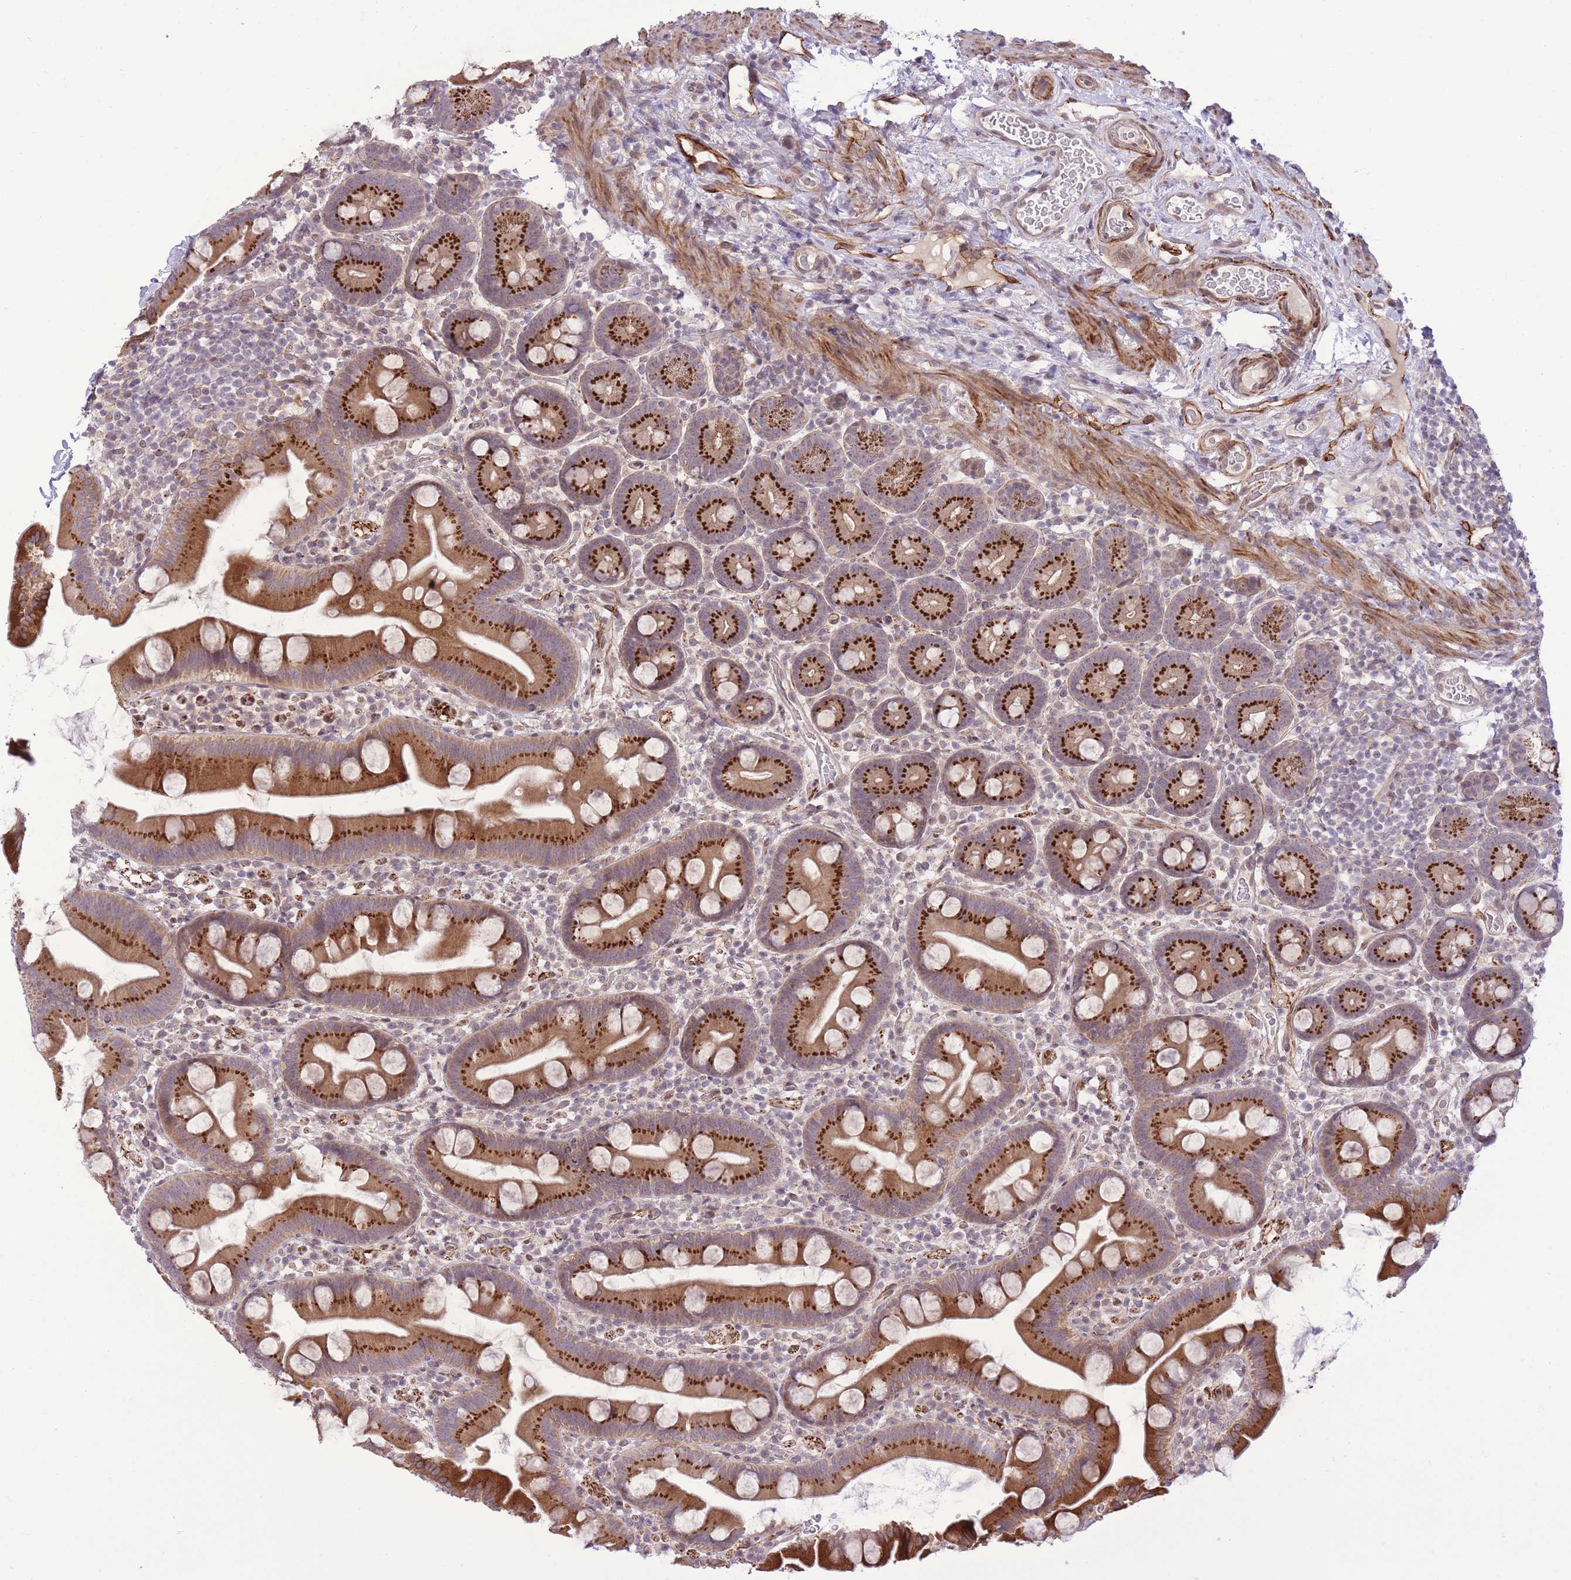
{"staining": {"intensity": "strong", "quantity": ">75%", "location": "cytoplasmic/membranous"}, "tissue": "small intestine", "cell_type": "Glandular cells", "image_type": "normal", "snomed": [{"axis": "morphology", "description": "Normal tissue, NOS"}, {"axis": "topography", "description": "Small intestine"}], "caption": "Immunohistochemistry of unremarkable human small intestine reveals high levels of strong cytoplasmic/membranous expression in approximately >75% of glandular cells.", "gene": "ZBED5", "patient": {"sex": "female", "age": 68}}